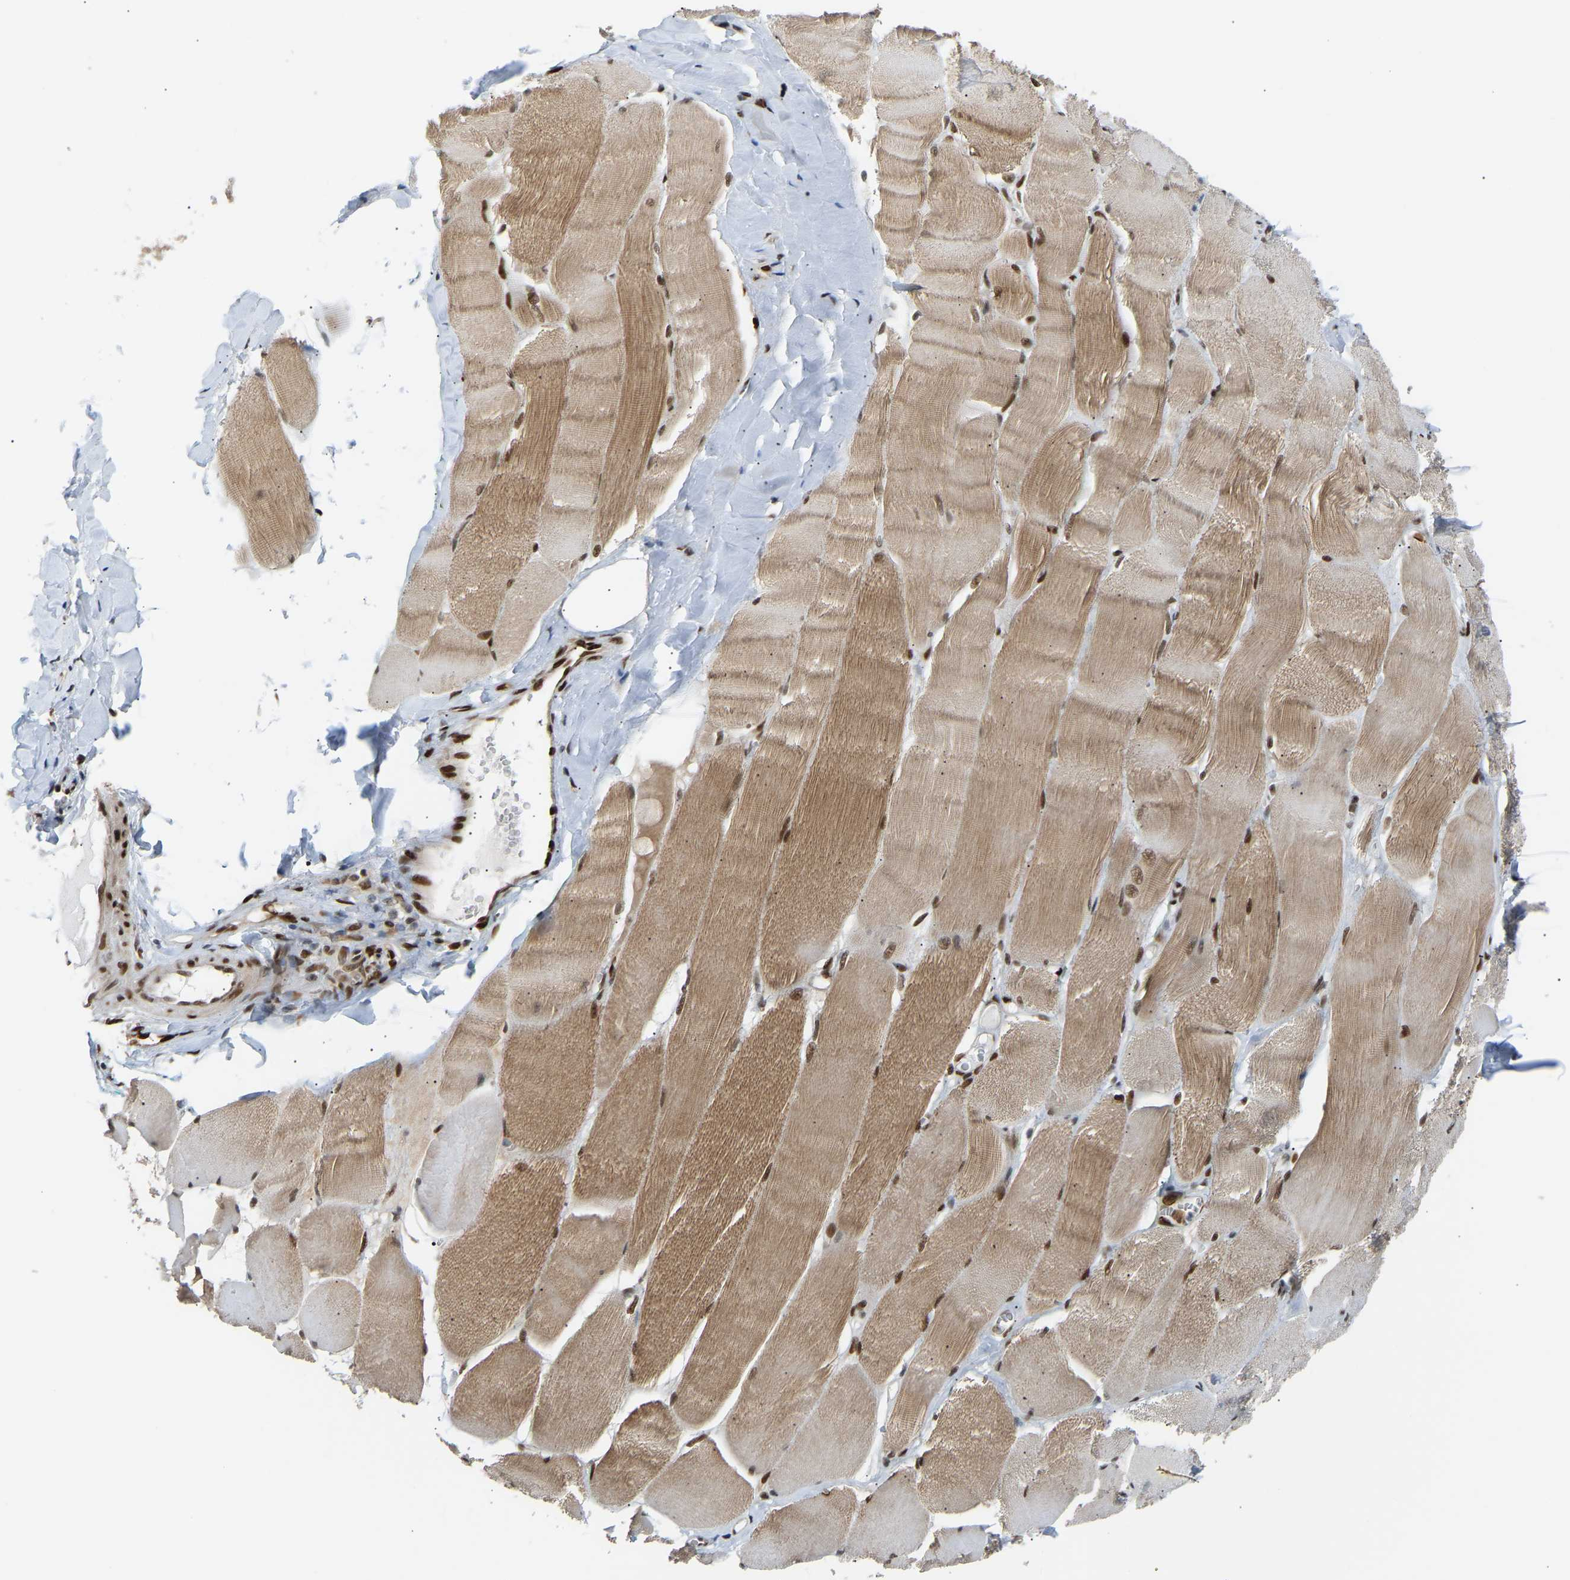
{"staining": {"intensity": "strong", "quantity": ">75%", "location": "cytoplasmic/membranous,nuclear"}, "tissue": "skeletal muscle", "cell_type": "Myocytes", "image_type": "normal", "snomed": [{"axis": "morphology", "description": "Normal tissue, NOS"}, {"axis": "morphology", "description": "Squamous cell carcinoma, NOS"}, {"axis": "topography", "description": "Skeletal muscle"}], "caption": "DAB (3,3'-diaminobenzidine) immunohistochemical staining of benign human skeletal muscle displays strong cytoplasmic/membranous,nuclear protein expression in approximately >75% of myocytes. Using DAB (3,3'-diaminobenzidine) (brown) and hematoxylin (blue) stains, captured at high magnification using brightfield microscopy.", "gene": "SSBP2", "patient": {"sex": "male", "age": 51}}